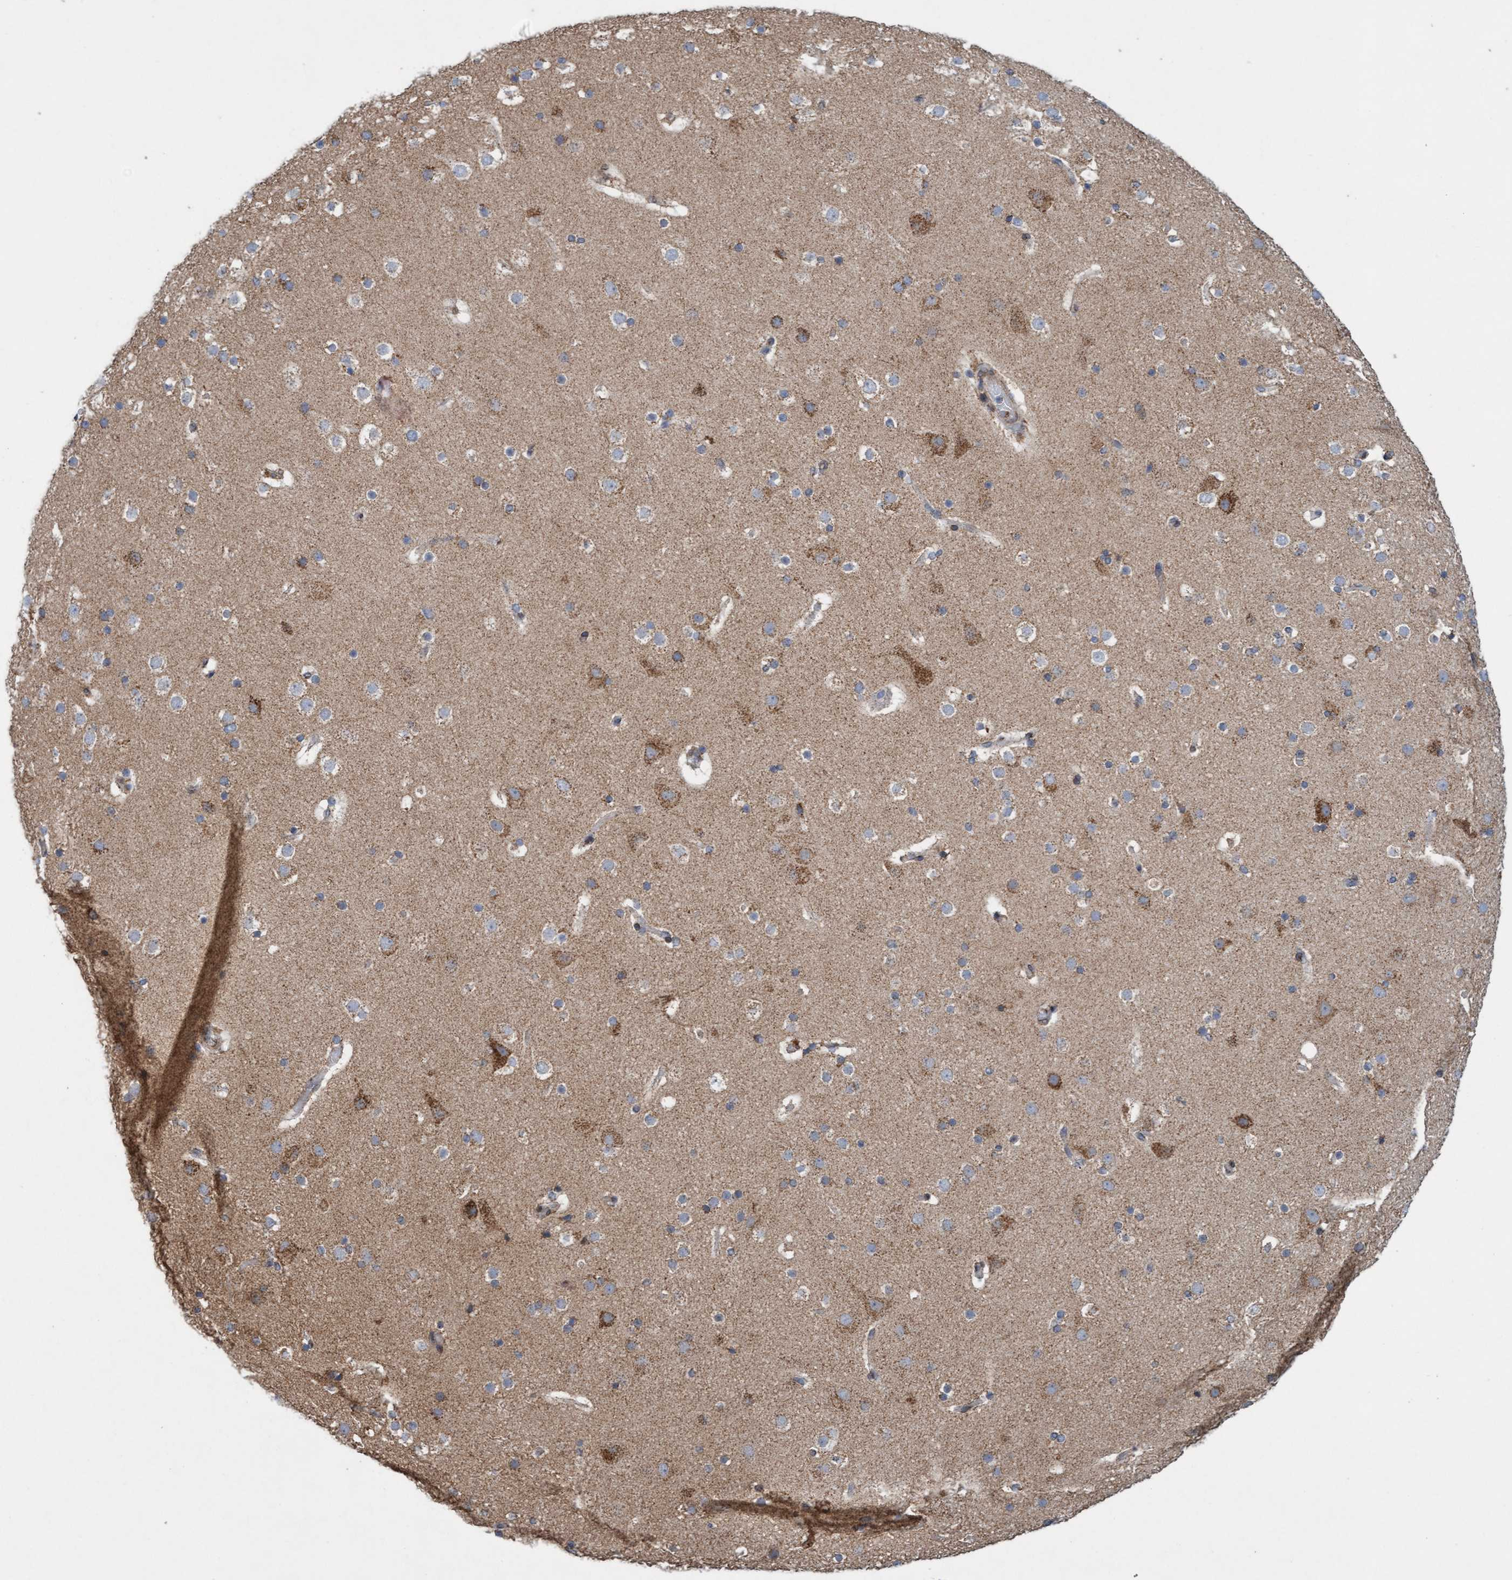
{"staining": {"intensity": "weak", "quantity": ">75%", "location": "cytoplasmic/membranous"}, "tissue": "cerebral cortex", "cell_type": "Endothelial cells", "image_type": "normal", "snomed": [{"axis": "morphology", "description": "Normal tissue, NOS"}, {"axis": "topography", "description": "Cerebral cortex"}], "caption": "A brown stain labels weak cytoplasmic/membranous positivity of a protein in endothelial cells of normal human cerebral cortex. The protein is shown in brown color, while the nuclei are stained blue.", "gene": "MRPS23", "patient": {"sex": "male", "age": 57}}